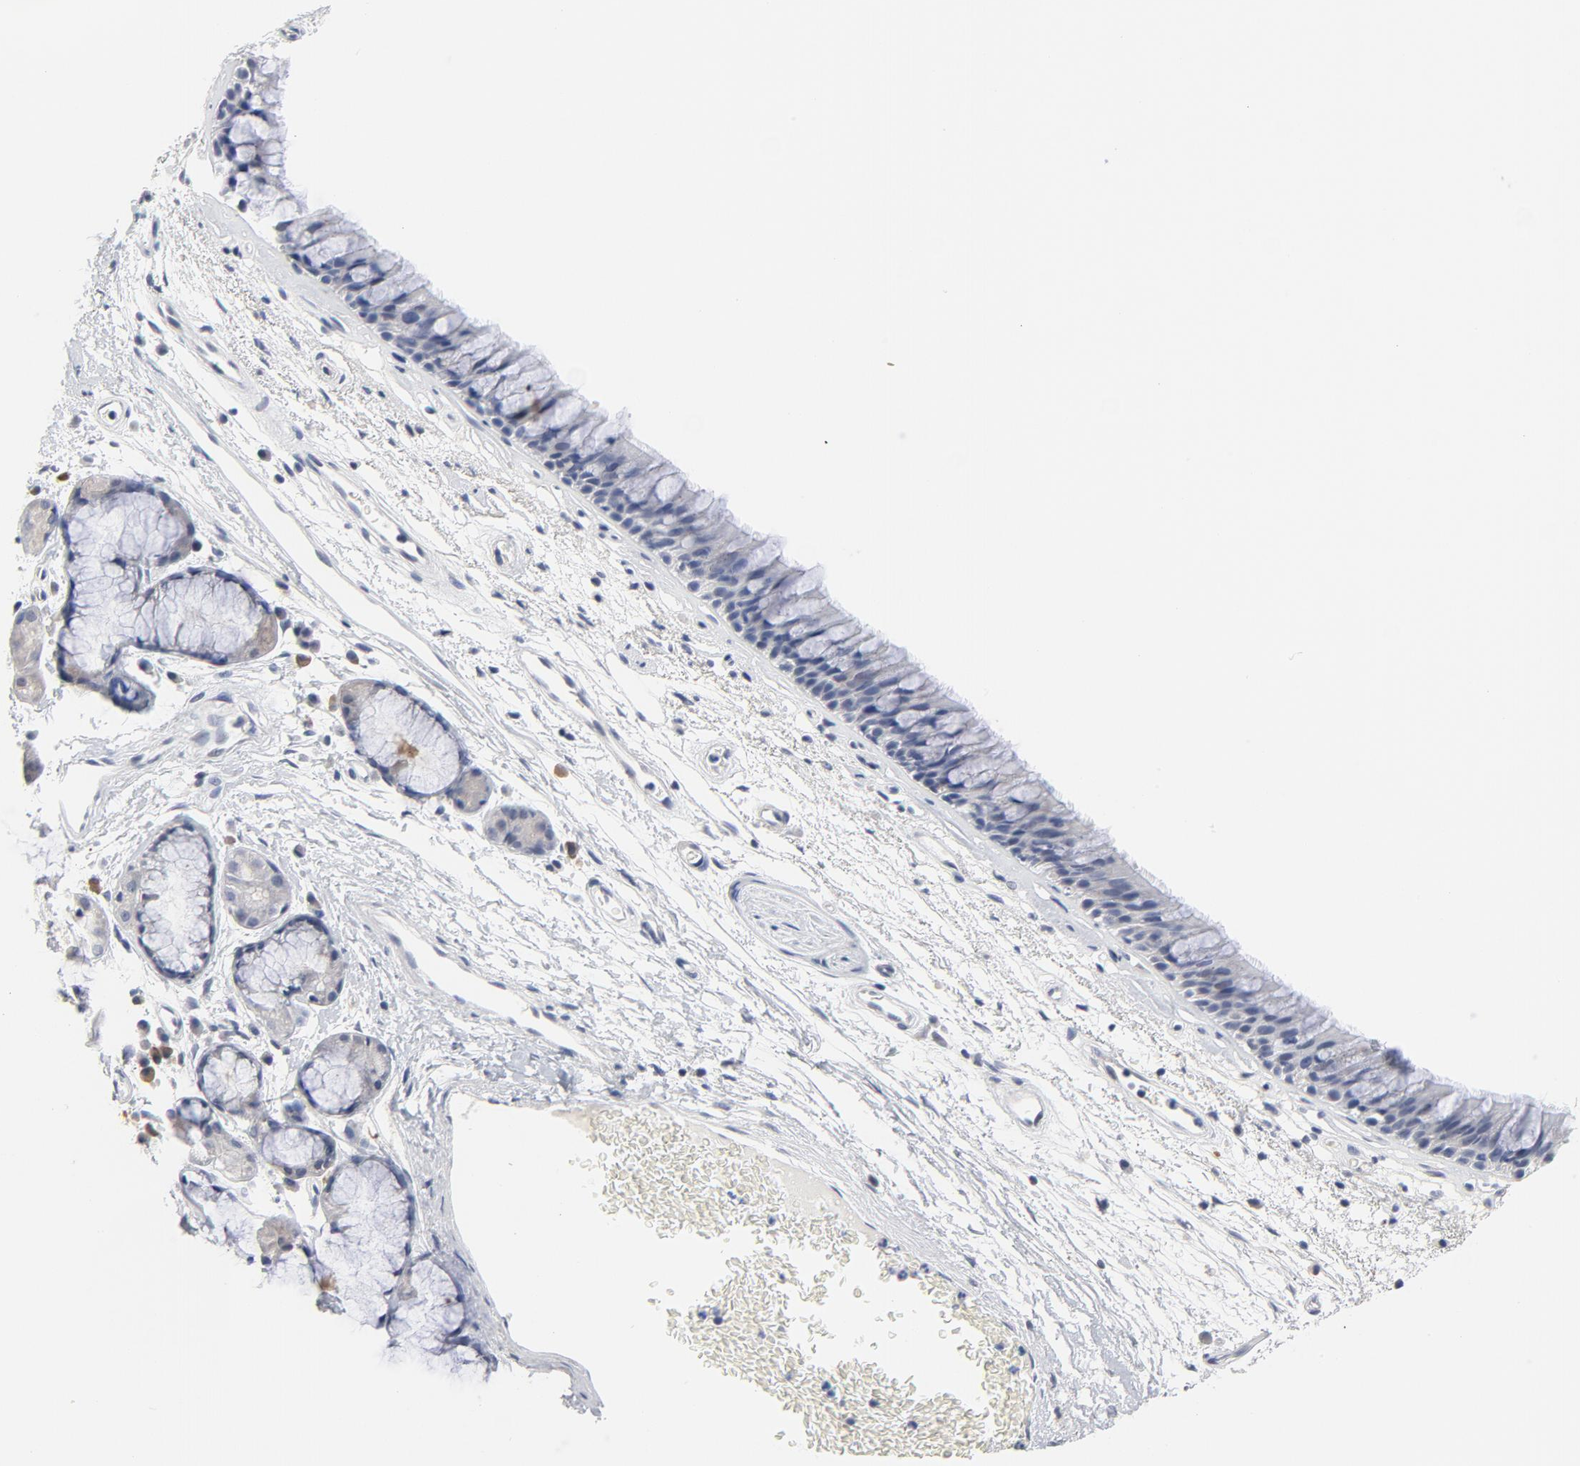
{"staining": {"intensity": "negative", "quantity": "none", "location": "none"}, "tissue": "bronchus", "cell_type": "Respiratory epithelial cells", "image_type": "normal", "snomed": [{"axis": "morphology", "description": "Normal tissue, NOS"}, {"axis": "morphology", "description": "Adenocarcinoma, NOS"}, {"axis": "topography", "description": "Bronchus"}, {"axis": "topography", "description": "Lung"}], "caption": "Immunohistochemistry (IHC) photomicrograph of unremarkable bronchus: human bronchus stained with DAB demonstrates no significant protein expression in respiratory epithelial cells. (Brightfield microscopy of DAB immunohistochemistry at high magnification).", "gene": "KCNK13", "patient": {"sex": "female", "age": 54}}